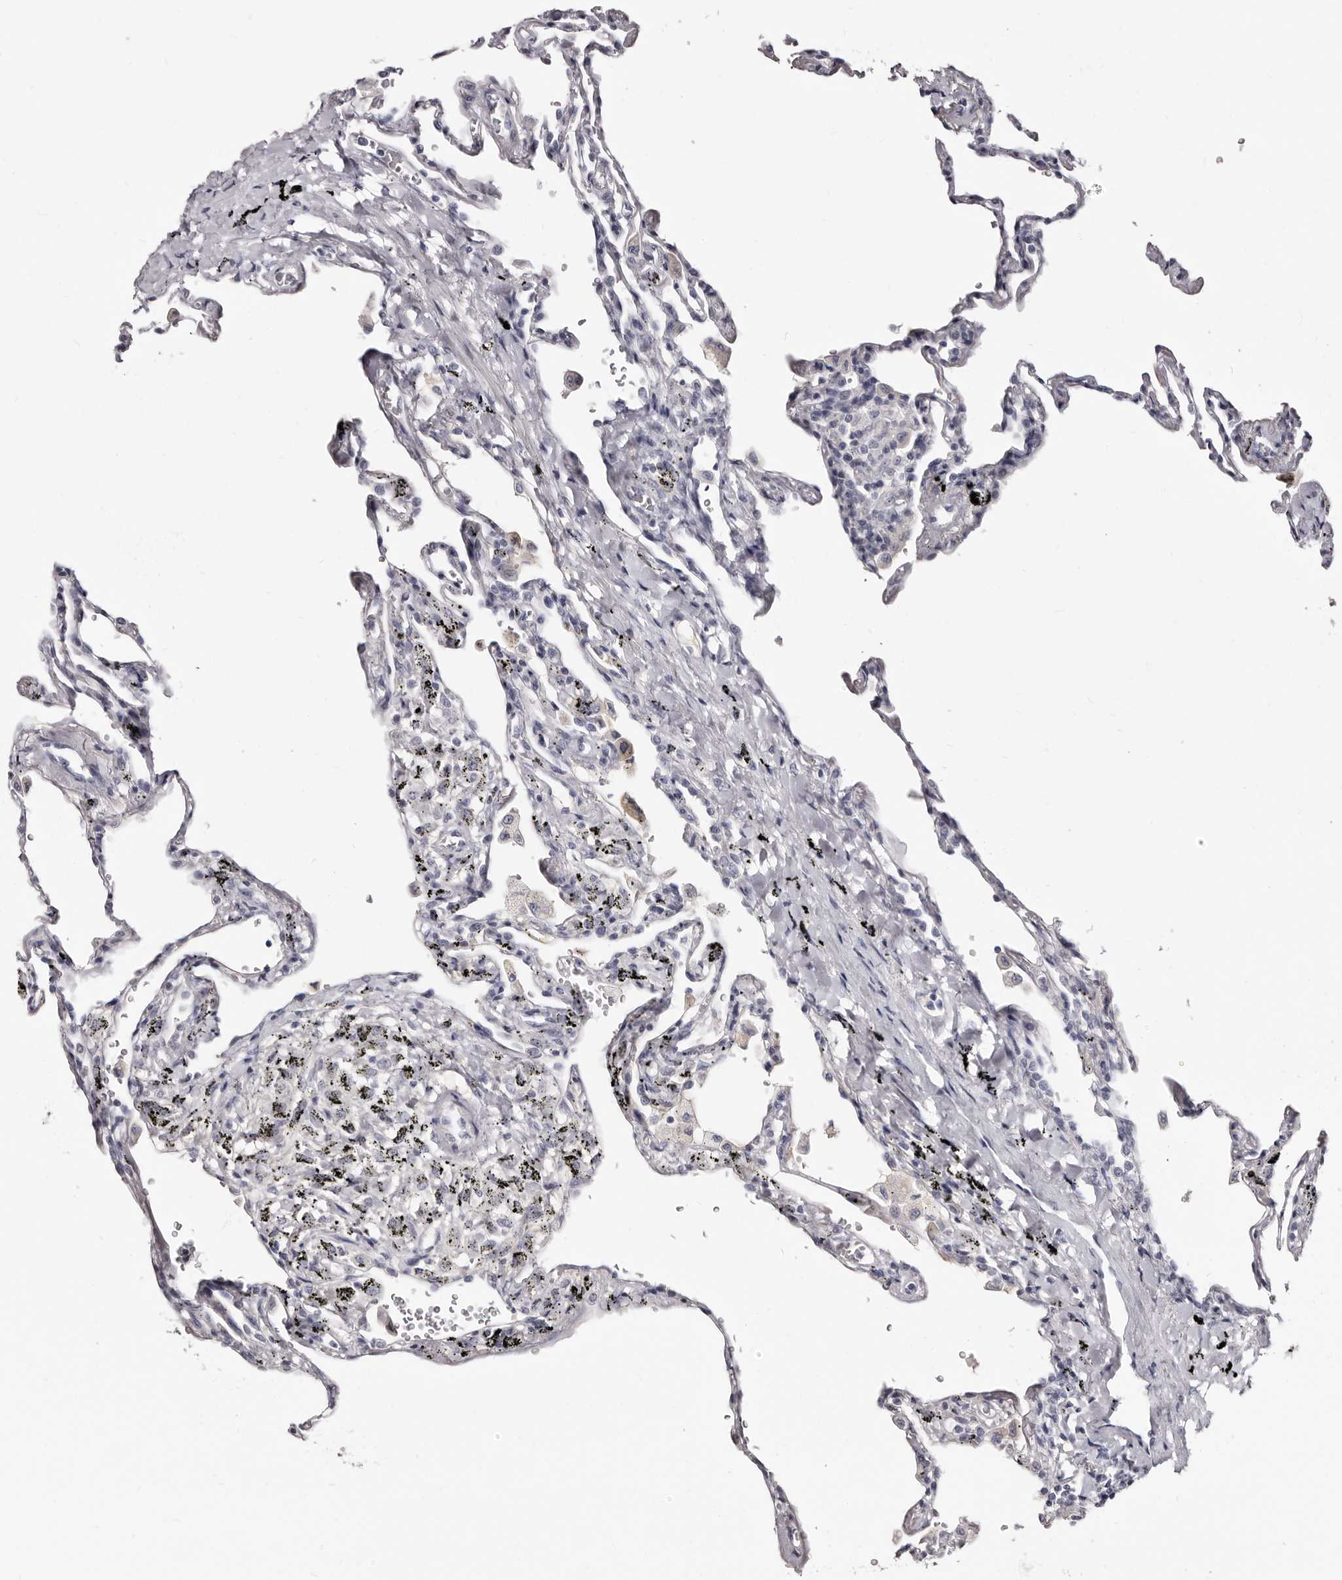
{"staining": {"intensity": "negative", "quantity": "none", "location": "none"}, "tissue": "lung", "cell_type": "Alveolar cells", "image_type": "normal", "snomed": [{"axis": "morphology", "description": "Normal tissue, NOS"}, {"axis": "topography", "description": "Lung"}], "caption": "Immunohistochemistry photomicrograph of normal lung: lung stained with DAB (3,3'-diaminobenzidine) demonstrates no significant protein expression in alveolar cells.", "gene": "TBC1D22B", "patient": {"sex": "male", "age": 59}}